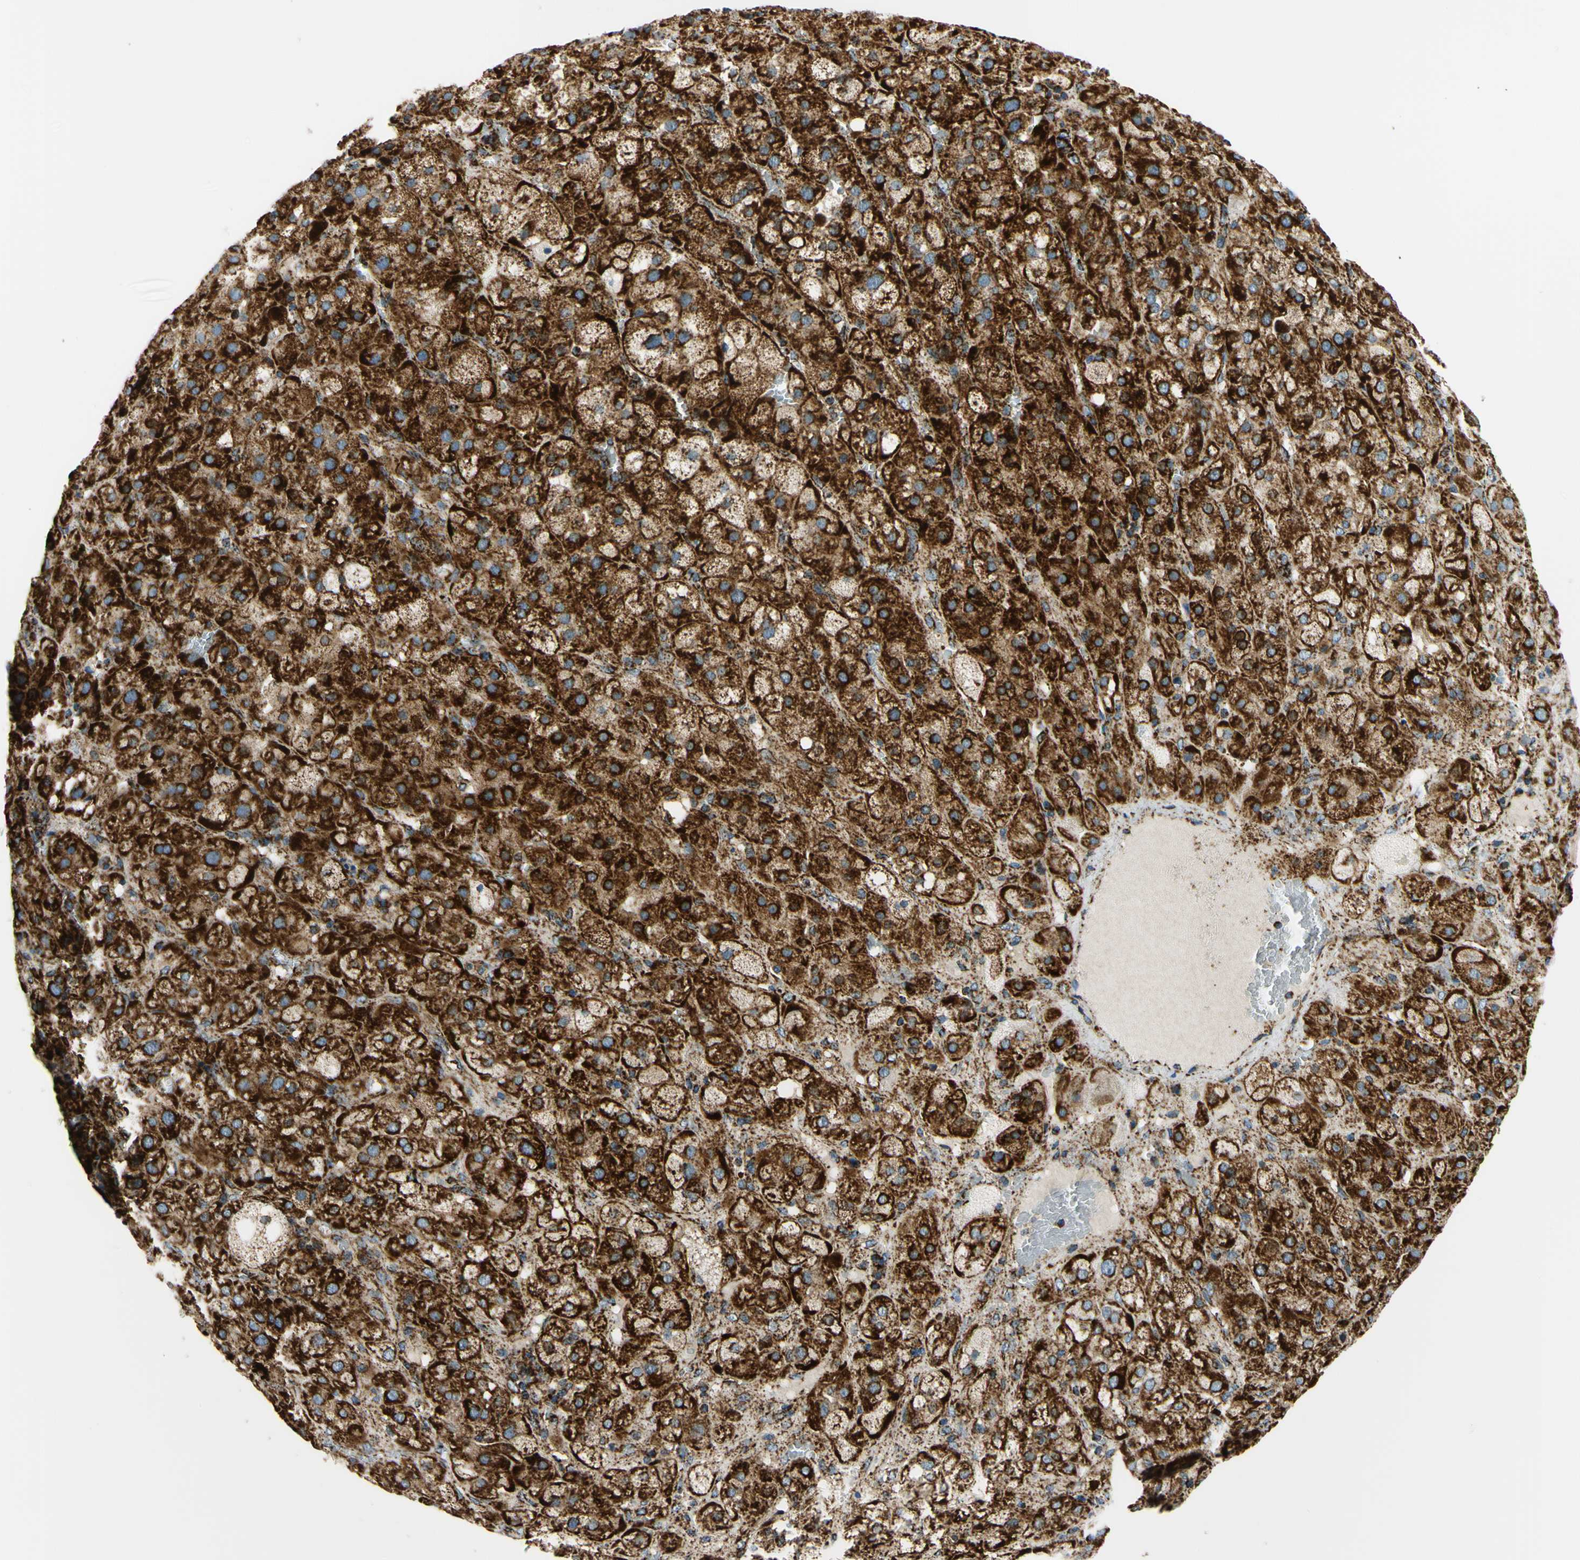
{"staining": {"intensity": "strong", "quantity": ">75%", "location": "cytoplasmic/membranous"}, "tissue": "adrenal gland", "cell_type": "Glandular cells", "image_type": "normal", "snomed": [{"axis": "morphology", "description": "Normal tissue, NOS"}, {"axis": "topography", "description": "Adrenal gland"}], "caption": "Brown immunohistochemical staining in benign adrenal gland demonstrates strong cytoplasmic/membranous expression in about >75% of glandular cells. The staining was performed using DAB (3,3'-diaminobenzidine) to visualize the protein expression in brown, while the nuclei were stained in blue with hematoxylin (Magnification: 20x).", "gene": "MAVS", "patient": {"sex": "female", "age": 47}}